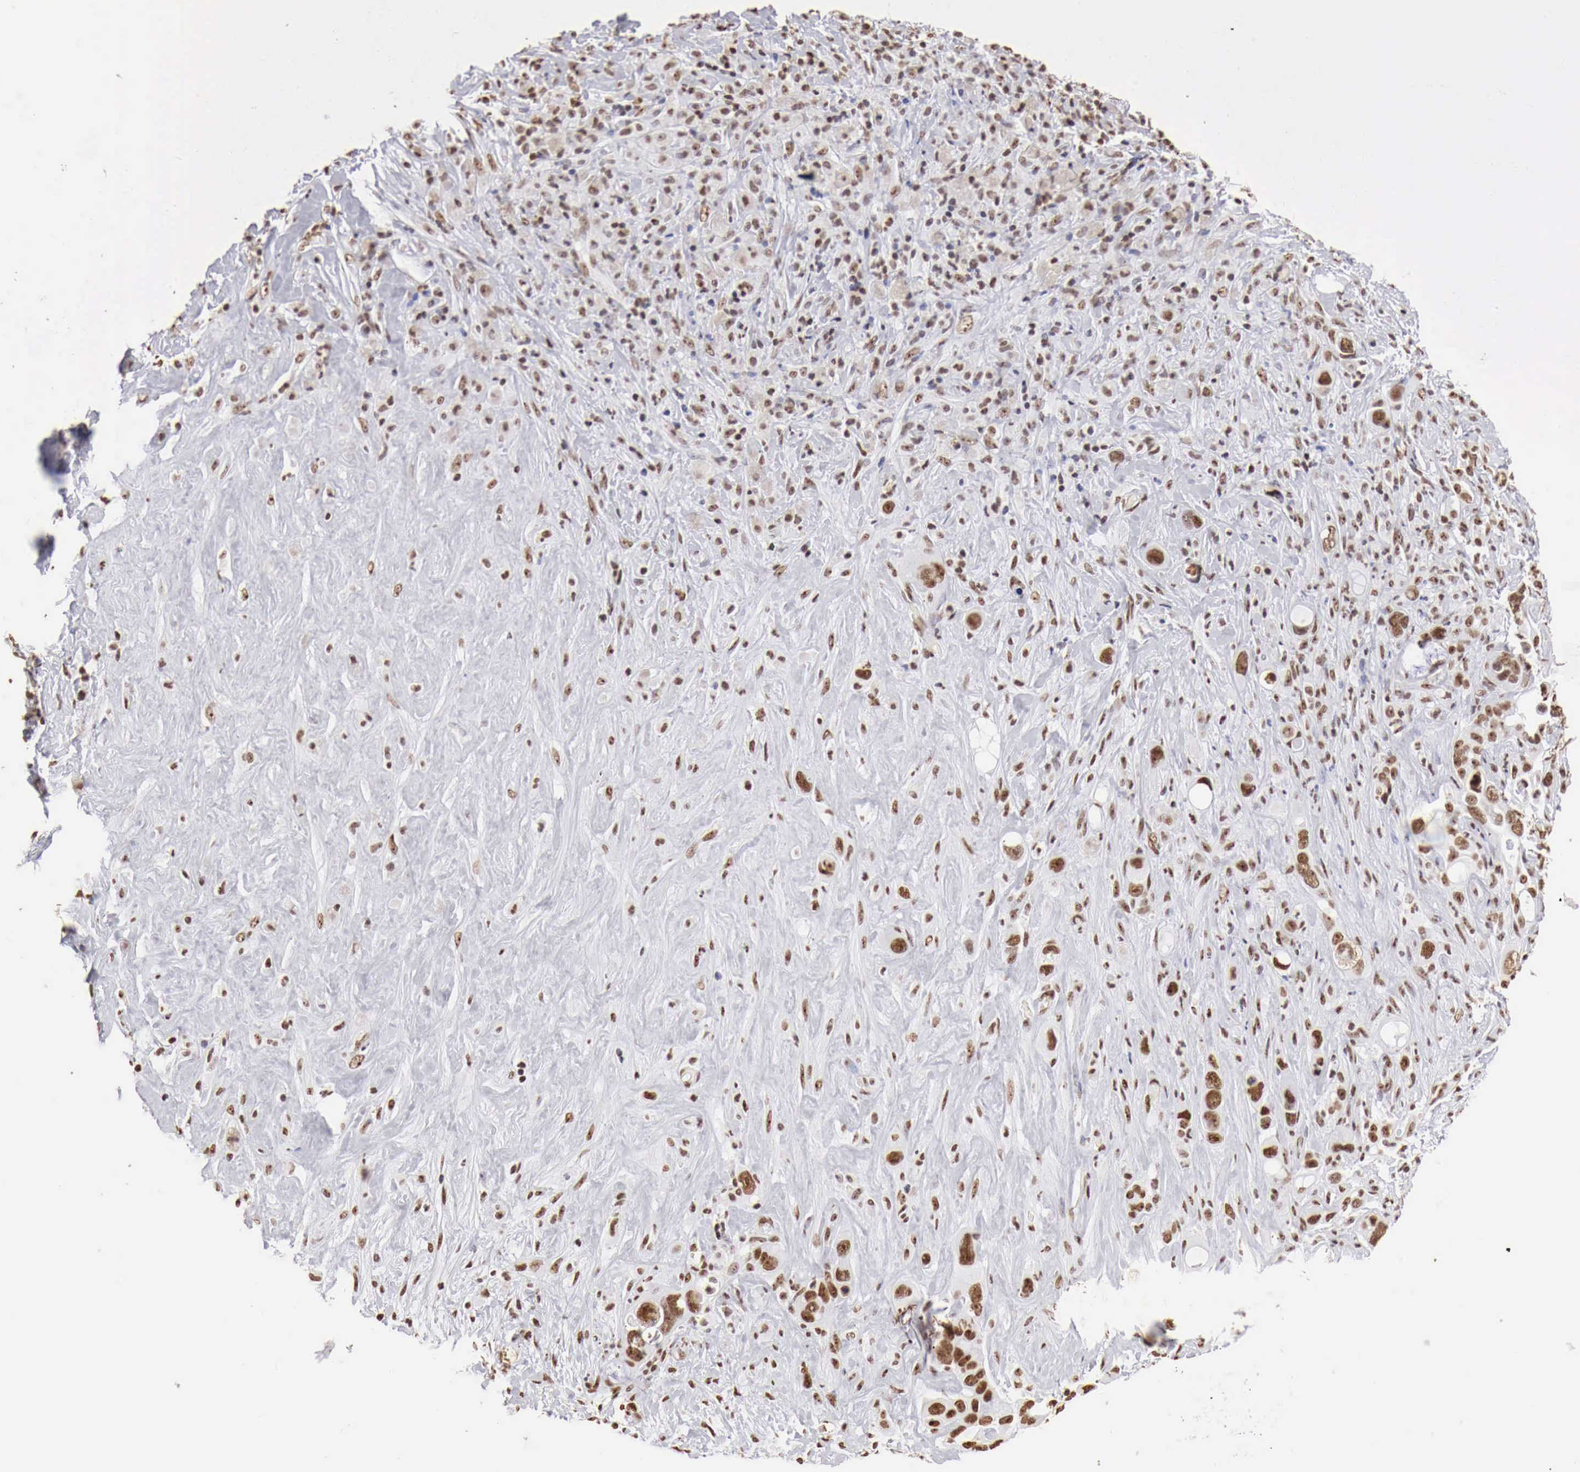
{"staining": {"intensity": "strong", "quantity": ">75%", "location": "nuclear"}, "tissue": "liver cancer", "cell_type": "Tumor cells", "image_type": "cancer", "snomed": [{"axis": "morphology", "description": "Cholangiocarcinoma"}, {"axis": "topography", "description": "Liver"}], "caption": "Immunohistochemistry (IHC) photomicrograph of neoplastic tissue: liver cancer stained using IHC exhibits high levels of strong protein expression localized specifically in the nuclear of tumor cells, appearing as a nuclear brown color.", "gene": "DKC1", "patient": {"sex": "female", "age": 79}}